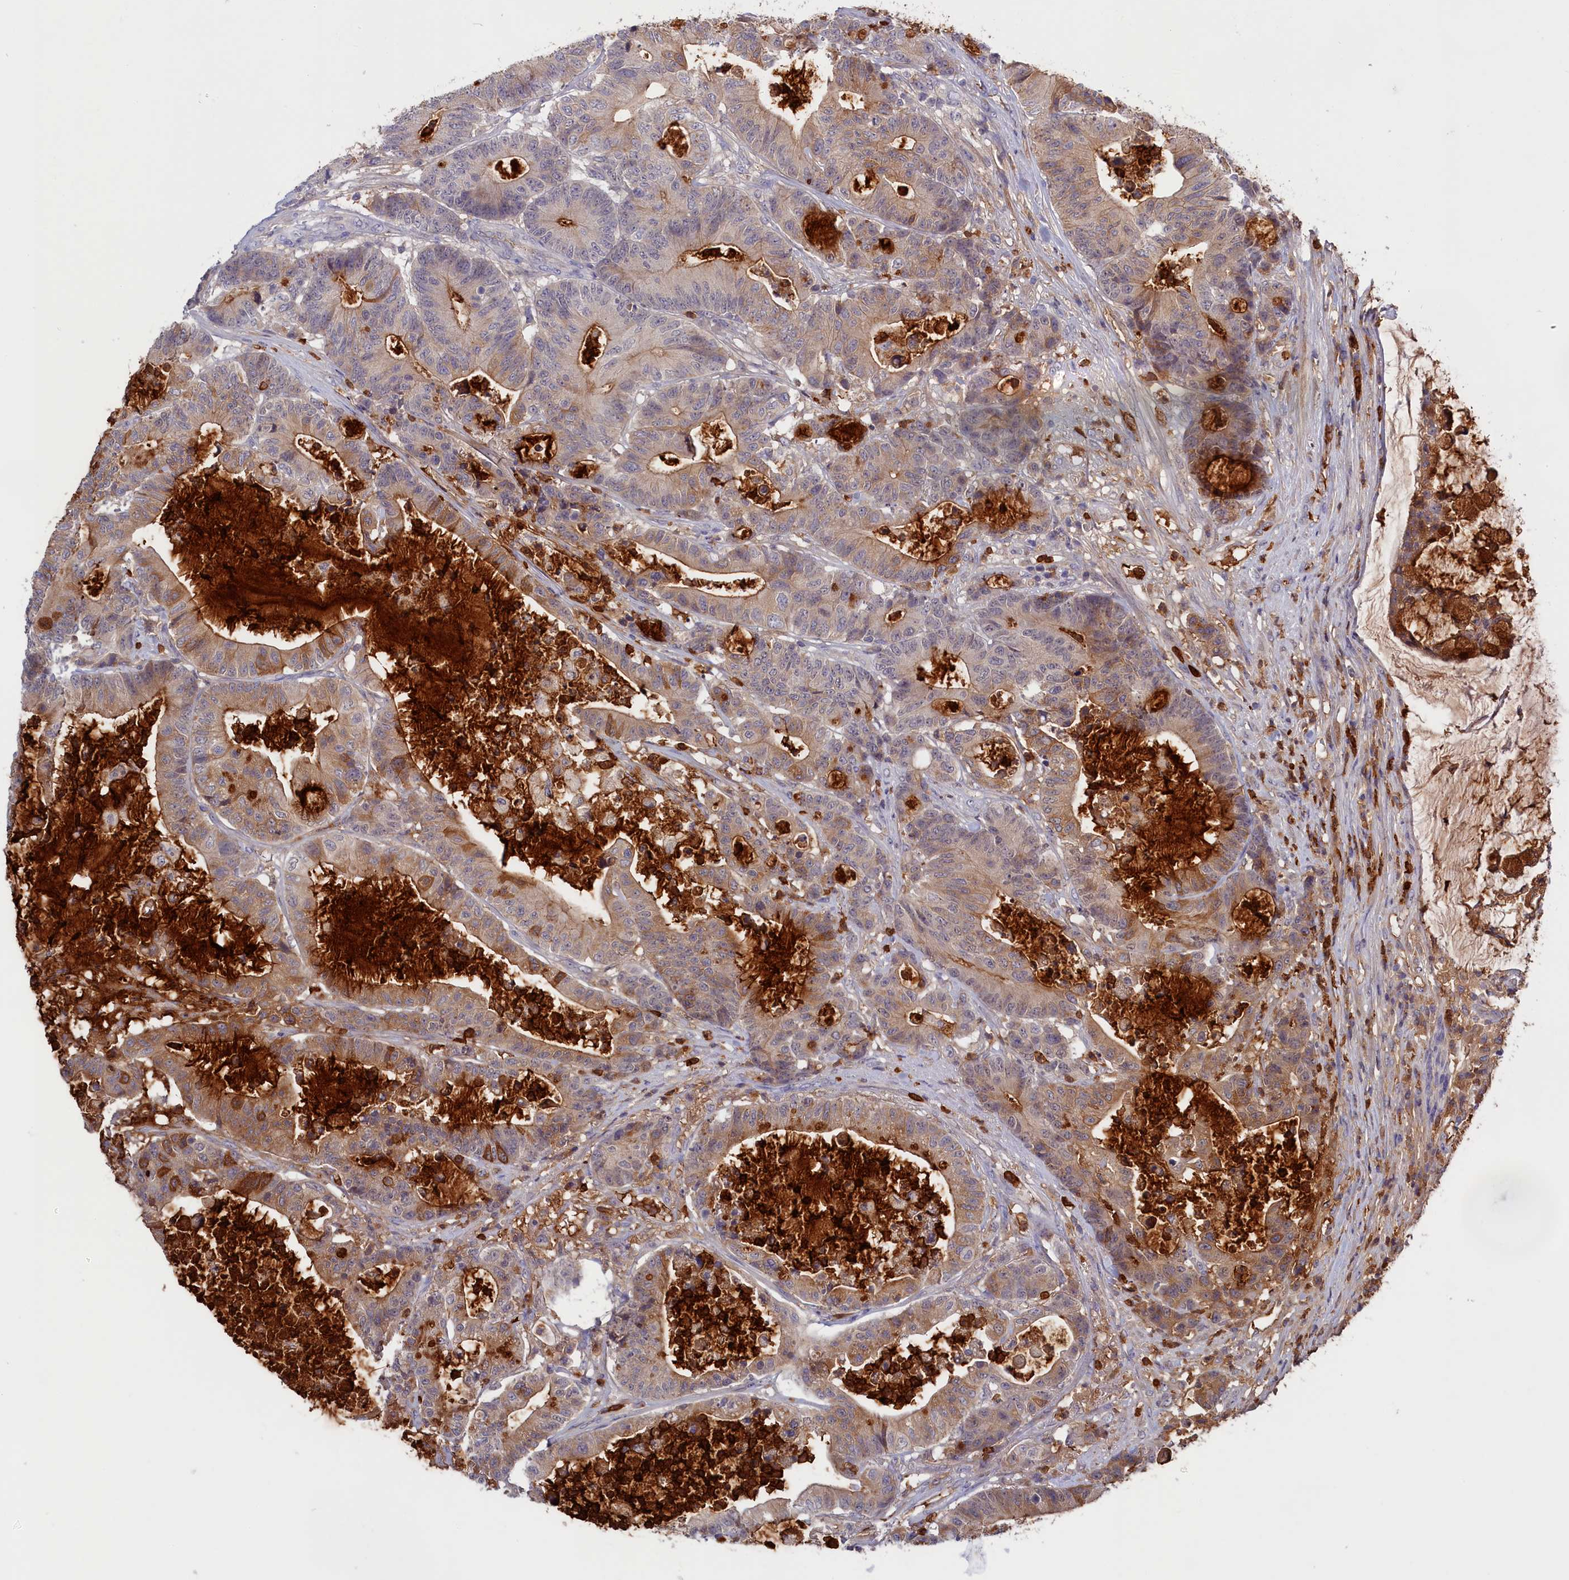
{"staining": {"intensity": "moderate", "quantity": "25%-75%", "location": "cytoplasmic/membranous"}, "tissue": "colorectal cancer", "cell_type": "Tumor cells", "image_type": "cancer", "snomed": [{"axis": "morphology", "description": "Adenocarcinoma, NOS"}, {"axis": "topography", "description": "Colon"}], "caption": "There is medium levels of moderate cytoplasmic/membranous expression in tumor cells of colorectal adenocarcinoma, as demonstrated by immunohistochemical staining (brown color).", "gene": "ADGRD1", "patient": {"sex": "female", "age": 84}}